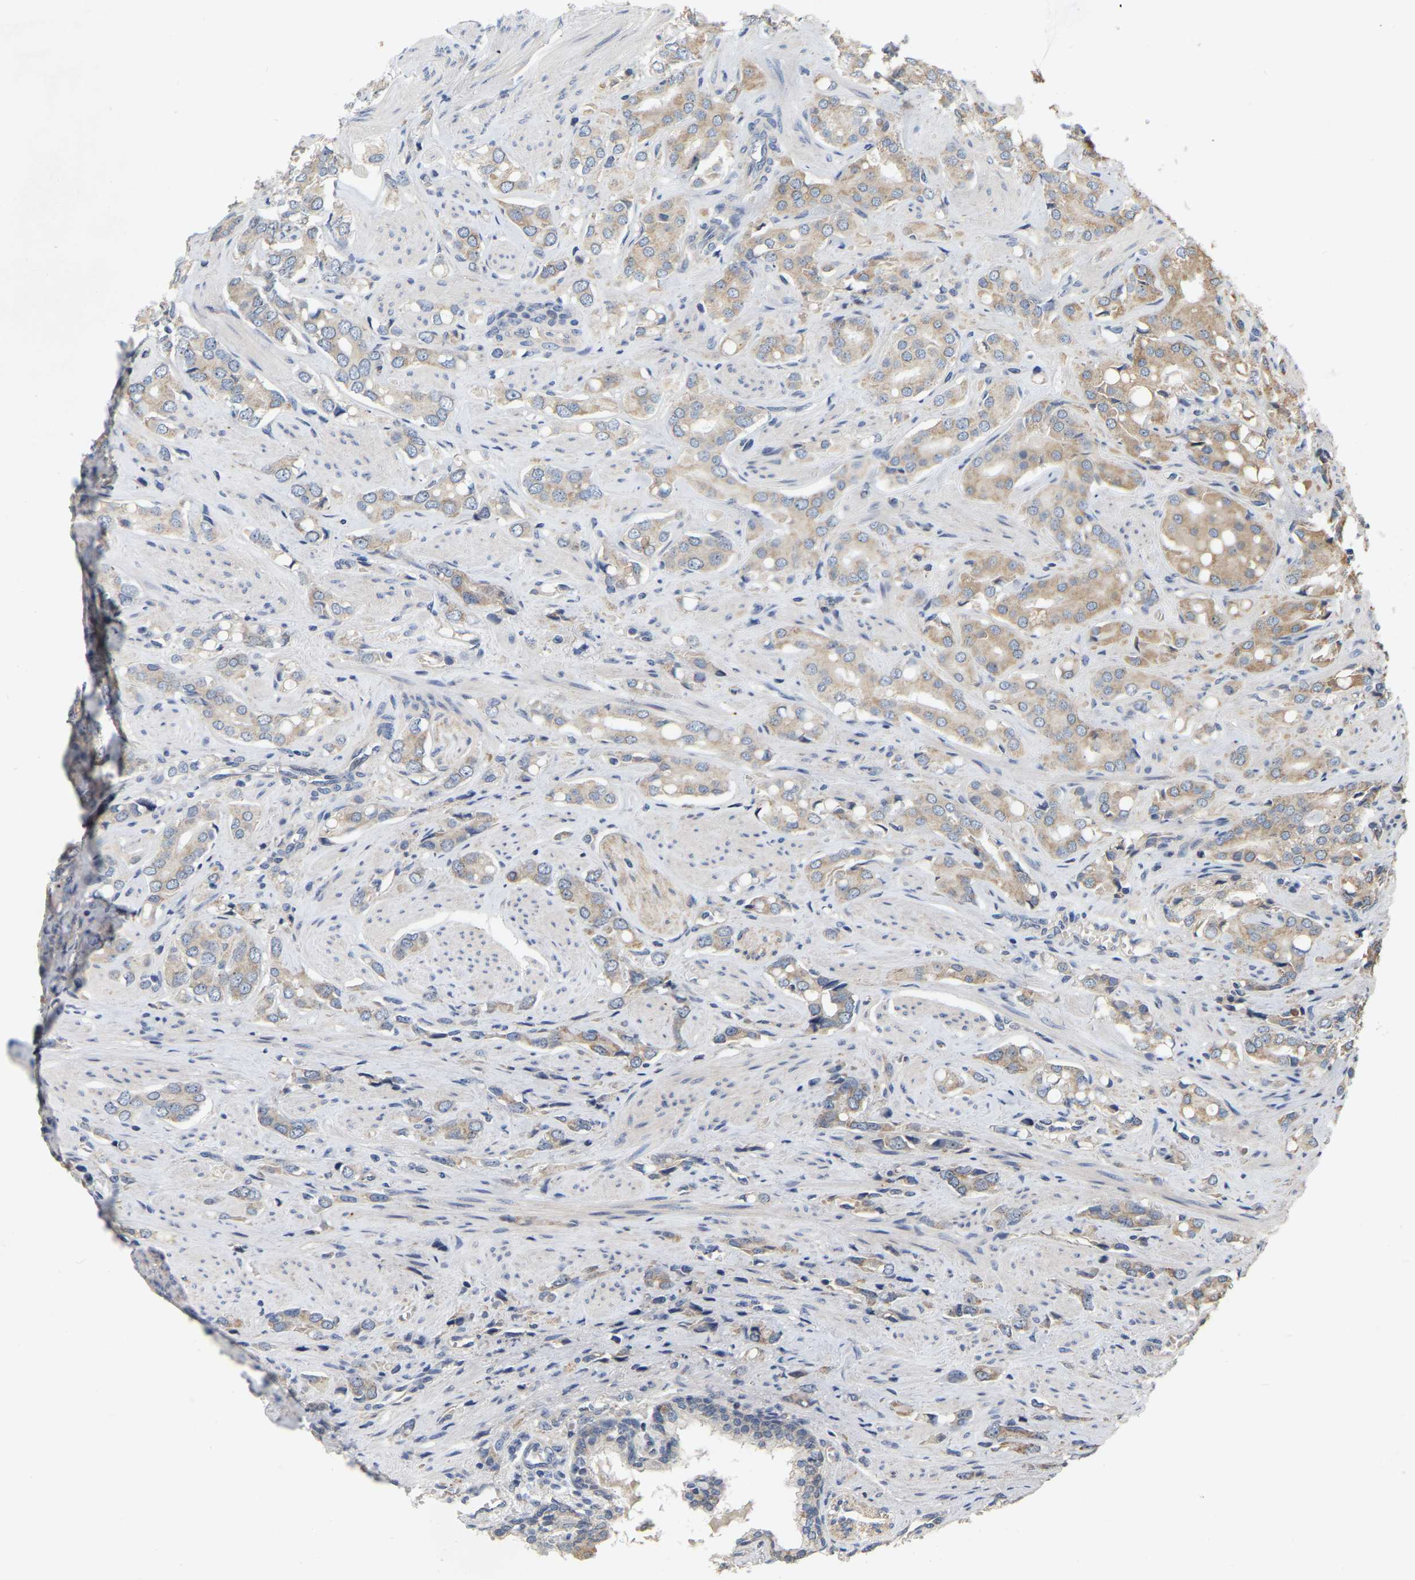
{"staining": {"intensity": "weak", "quantity": ">75%", "location": "cytoplasmic/membranous"}, "tissue": "prostate cancer", "cell_type": "Tumor cells", "image_type": "cancer", "snomed": [{"axis": "morphology", "description": "Adenocarcinoma, High grade"}, {"axis": "topography", "description": "Prostate"}], "caption": "Prostate cancer (adenocarcinoma (high-grade)) stained for a protein reveals weak cytoplasmic/membranous positivity in tumor cells.", "gene": "SSH1", "patient": {"sex": "male", "age": 52}}